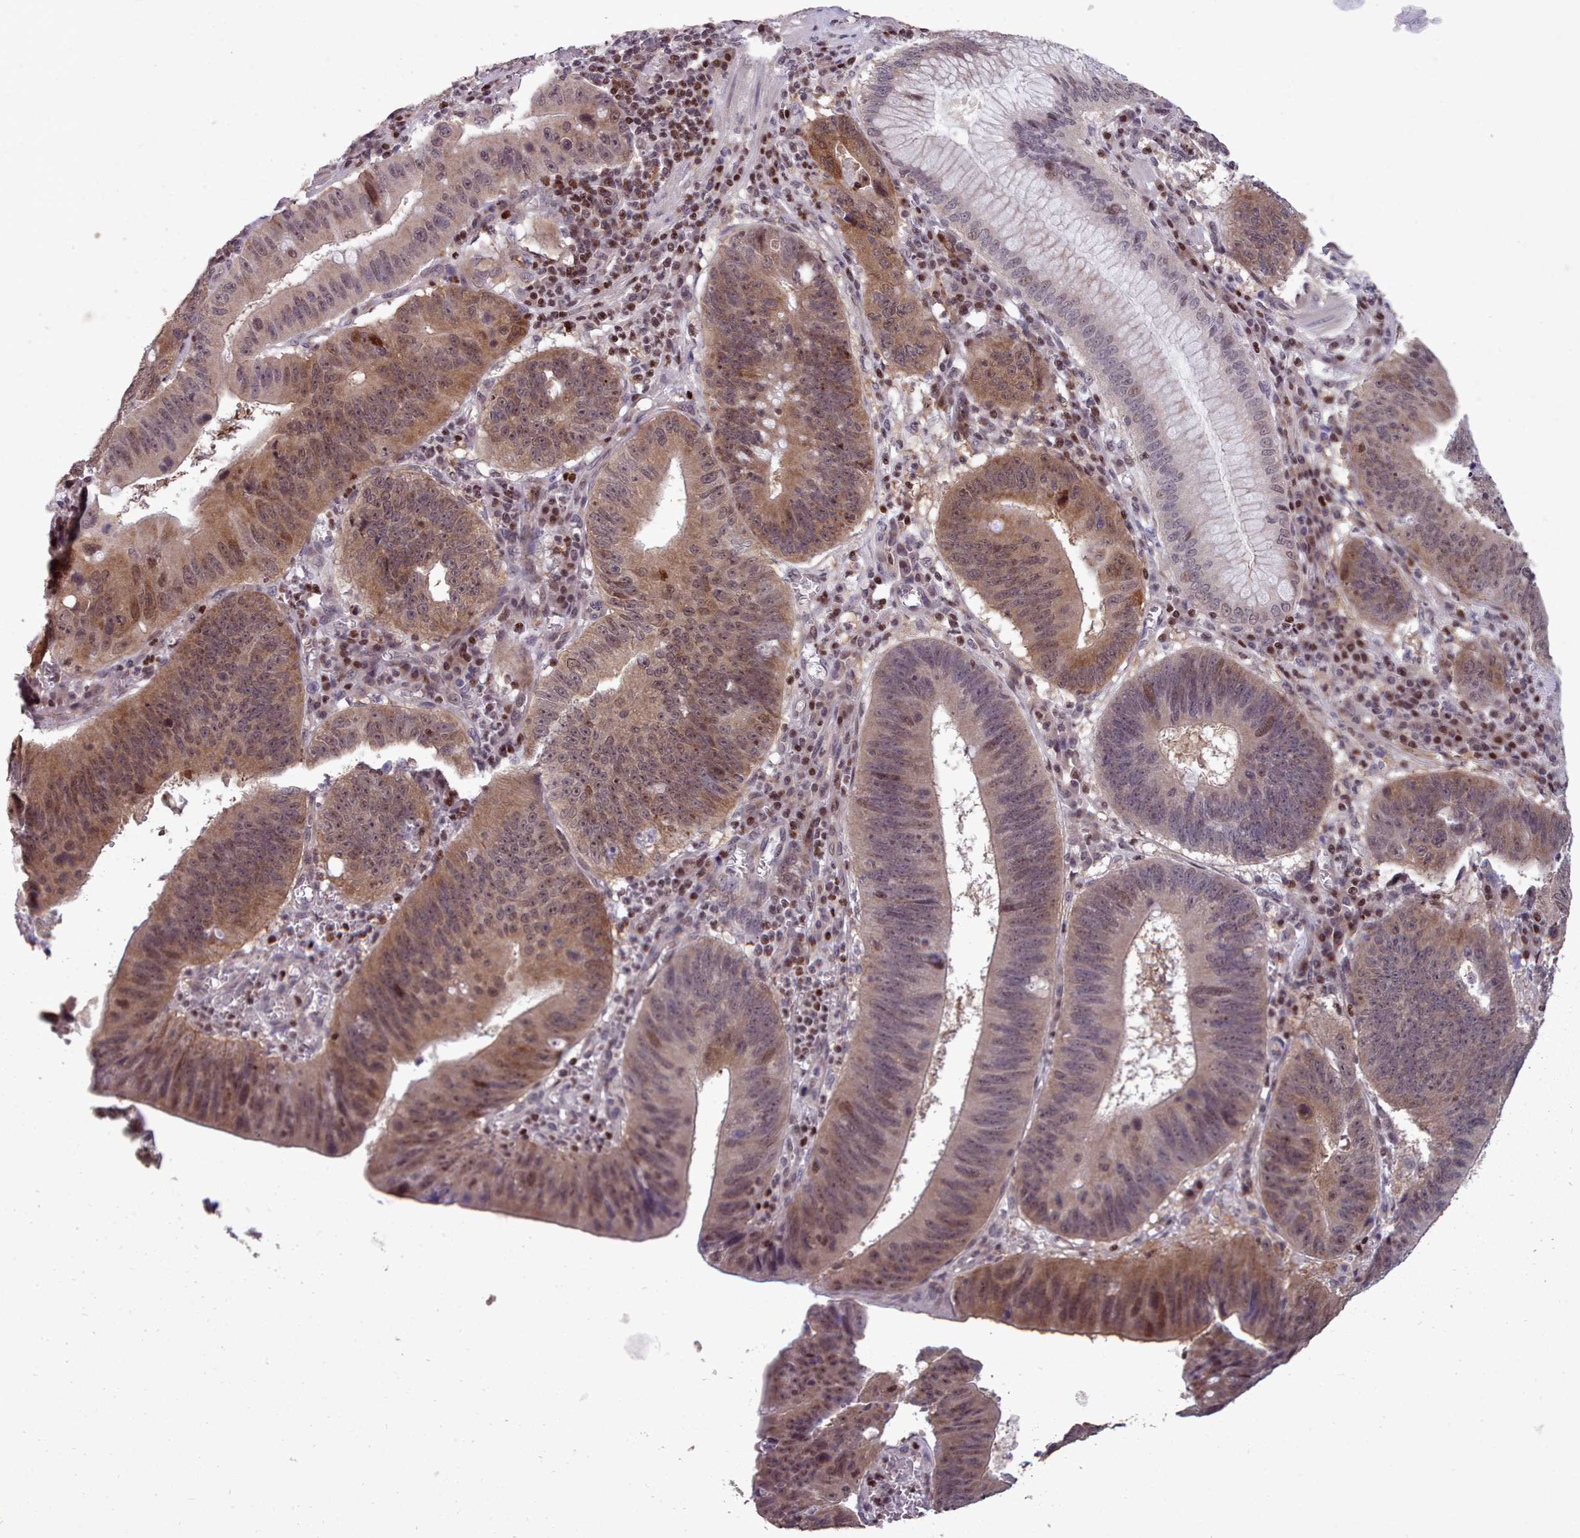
{"staining": {"intensity": "moderate", "quantity": "25%-75%", "location": "cytoplasmic/membranous,nuclear"}, "tissue": "stomach cancer", "cell_type": "Tumor cells", "image_type": "cancer", "snomed": [{"axis": "morphology", "description": "Adenocarcinoma, NOS"}, {"axis": "topography", "description": "Stomach"}], "caption": "Immunohistochemical staining of stomach cancer (adenocarcinoma) demonstrates moderate cytoplasmic/membranous and nuclear protein expression in approximately 25%-75% of tumor cells.", "gene": "ENSA", "patient": {"sex": "male", "age": 59}}